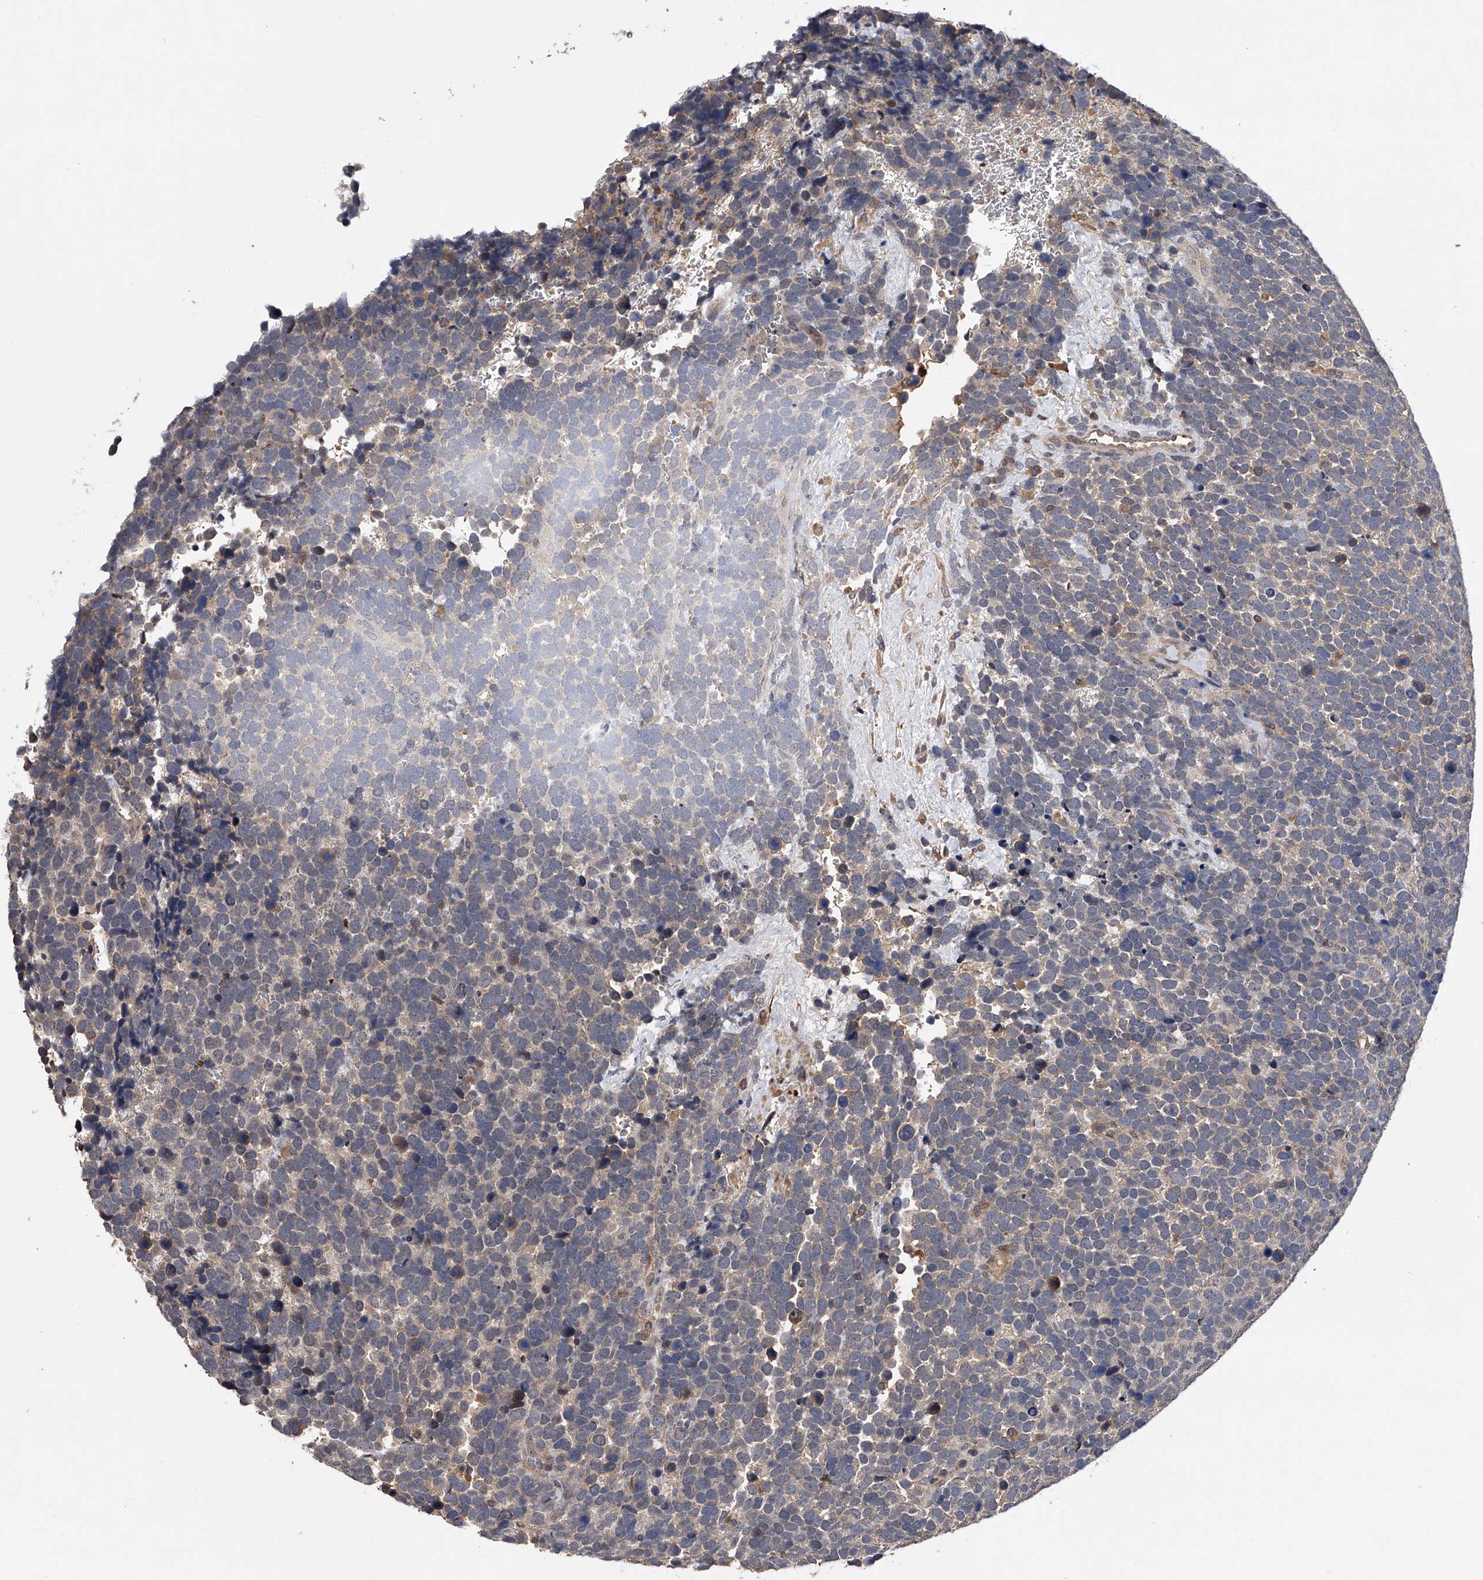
{"staining": {"intensity": "negative", "quantity": "none", "location": "none"}, "tissue": "urothelial cancer", "cell_type": "Tumor cells", "image_type": "cancer", "snomed": [{"axis": "morphology", "description": "Urothelial carcinoma, High grade"}, {"axis": "topography", "description": "Urinary bladder"}], "caption": "Protein analysis of urothelial cancer reveals no significant positivity in tumor cells.", "gene": "ZNF30", "patient": {"sex": "female", "age": 82}}